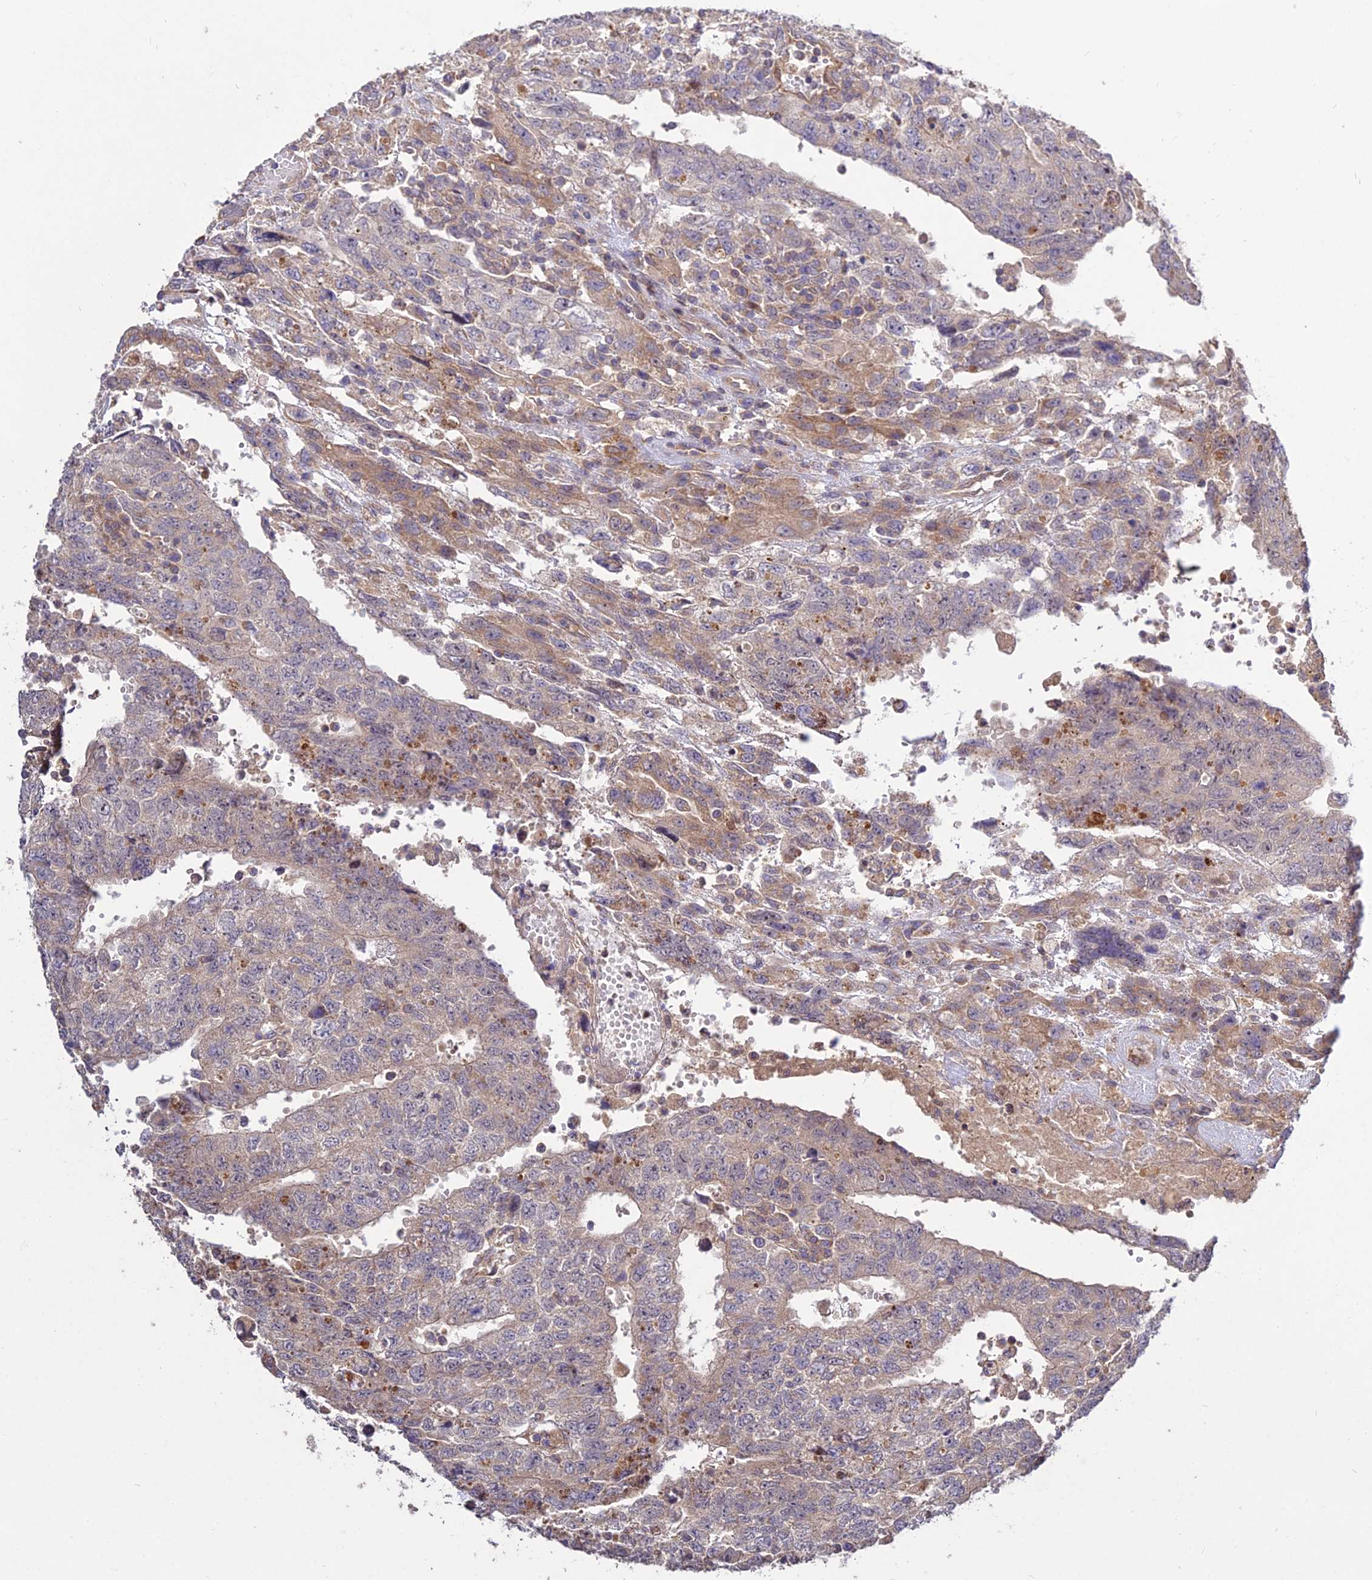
{"staining": {"intensity": "weak", "quantity": "<25%", "location": "cytoplasmic/membranous"}, "tissue": "testis cancer", "cell_type": "Tumor cells", "image_type": "cancer", "snomed": [{"axis": "morphology", "description": "Carcinoma, Embryonal, NOS"}, {"axis": "topography", "description": "Testis"}], "caption": "High power microscopy histopathology image of an immunohistochemistry (IHC) image of testis cancer, revealing no significant staining in tumor cells.", "gene": "GRTP1", "patient": {"sex": "male", "age": 34}}